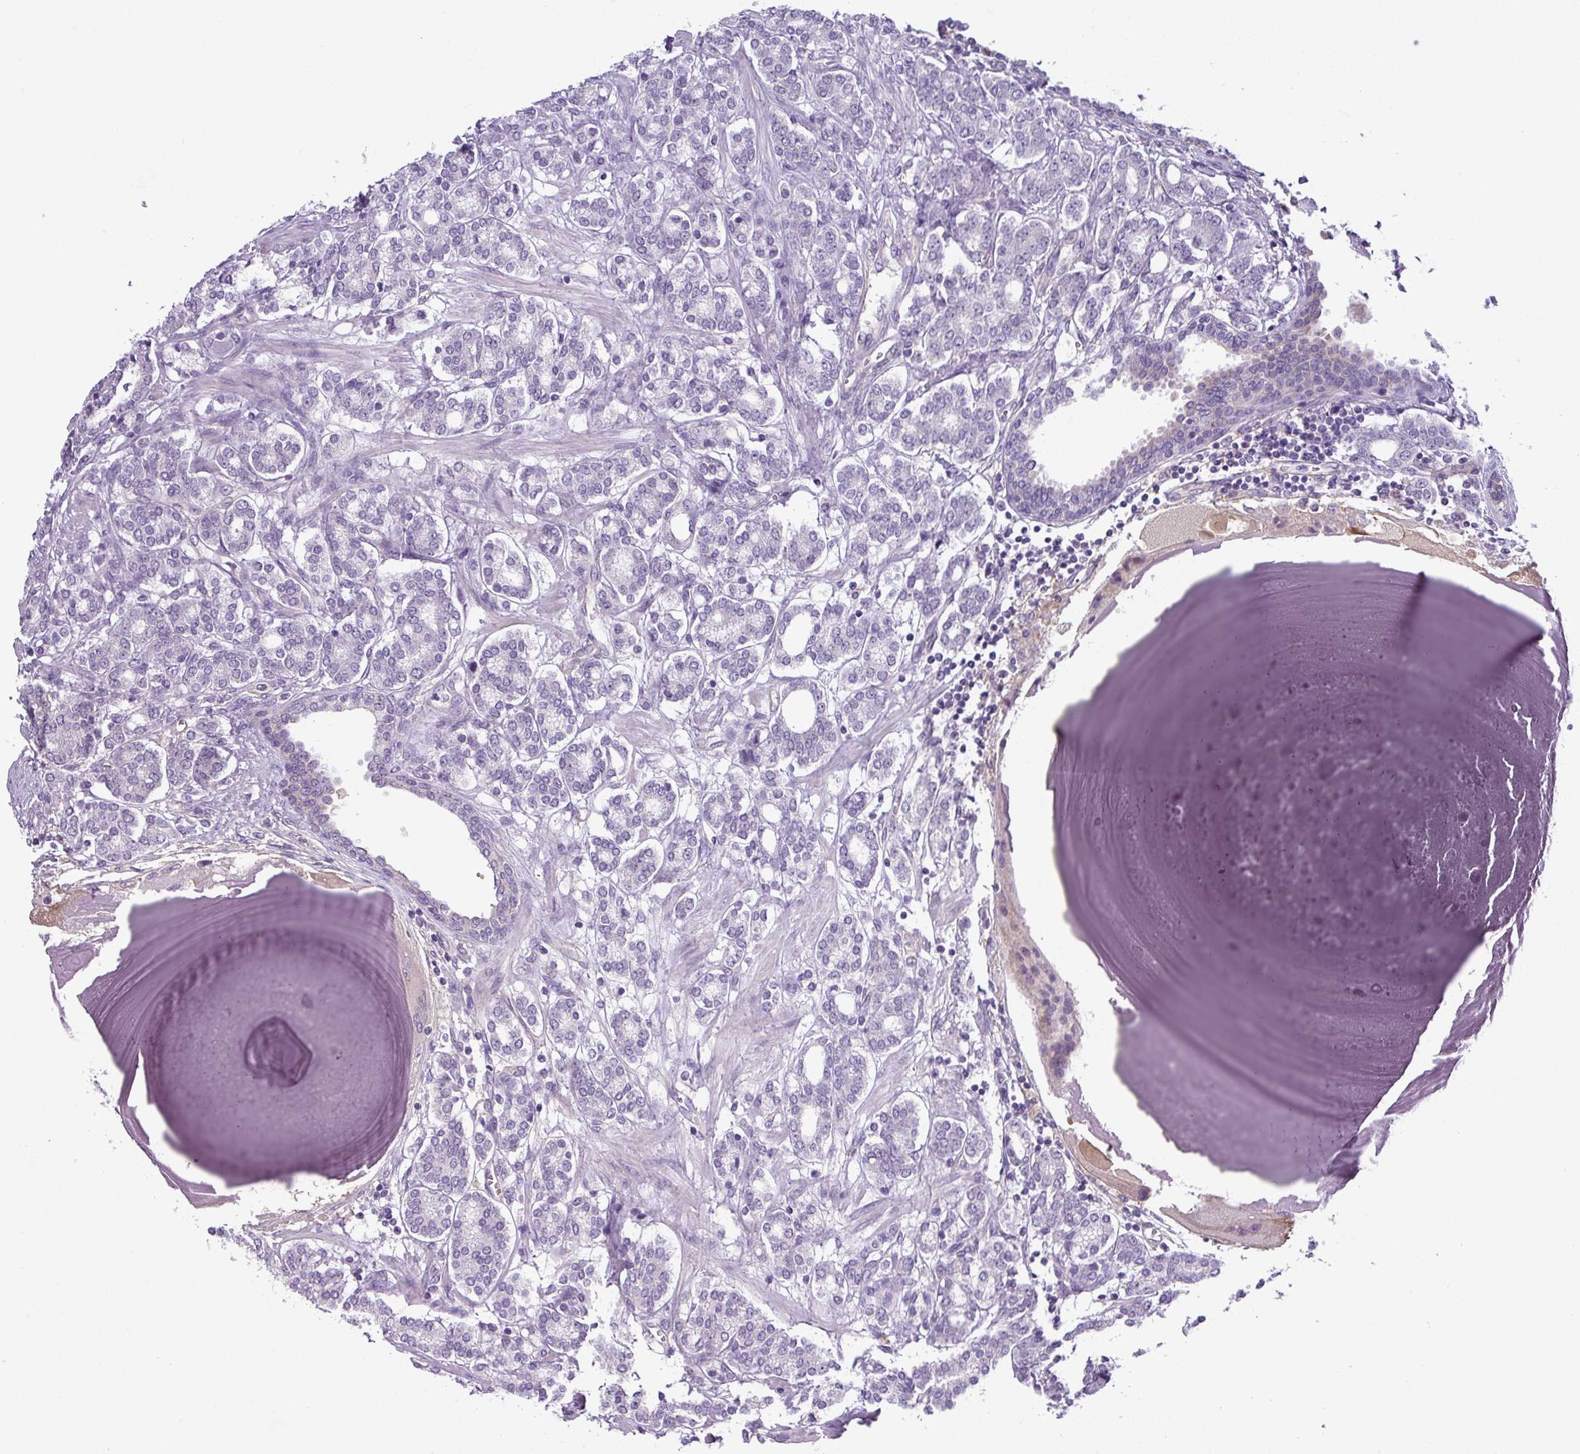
{"staining": {"intensity": "negative", "quantity": "none", "location": "none"}, "tissue": "prostate cancer", "cell_type": "Tumor cells", "image_type": "cancer", "snomed": [{"axis": "morphology", "description": "Adenocarcinoma, High grade"}, {"axis": "topography", "description": "Prostate"}], "caption": "Prostate cancer (adenocarcinoma (high-grade)) stained for a protein using IHC displays no expression tumor cells.", "gene": "SLC23A2", "patient": {"sex": "male", "age": 62}}